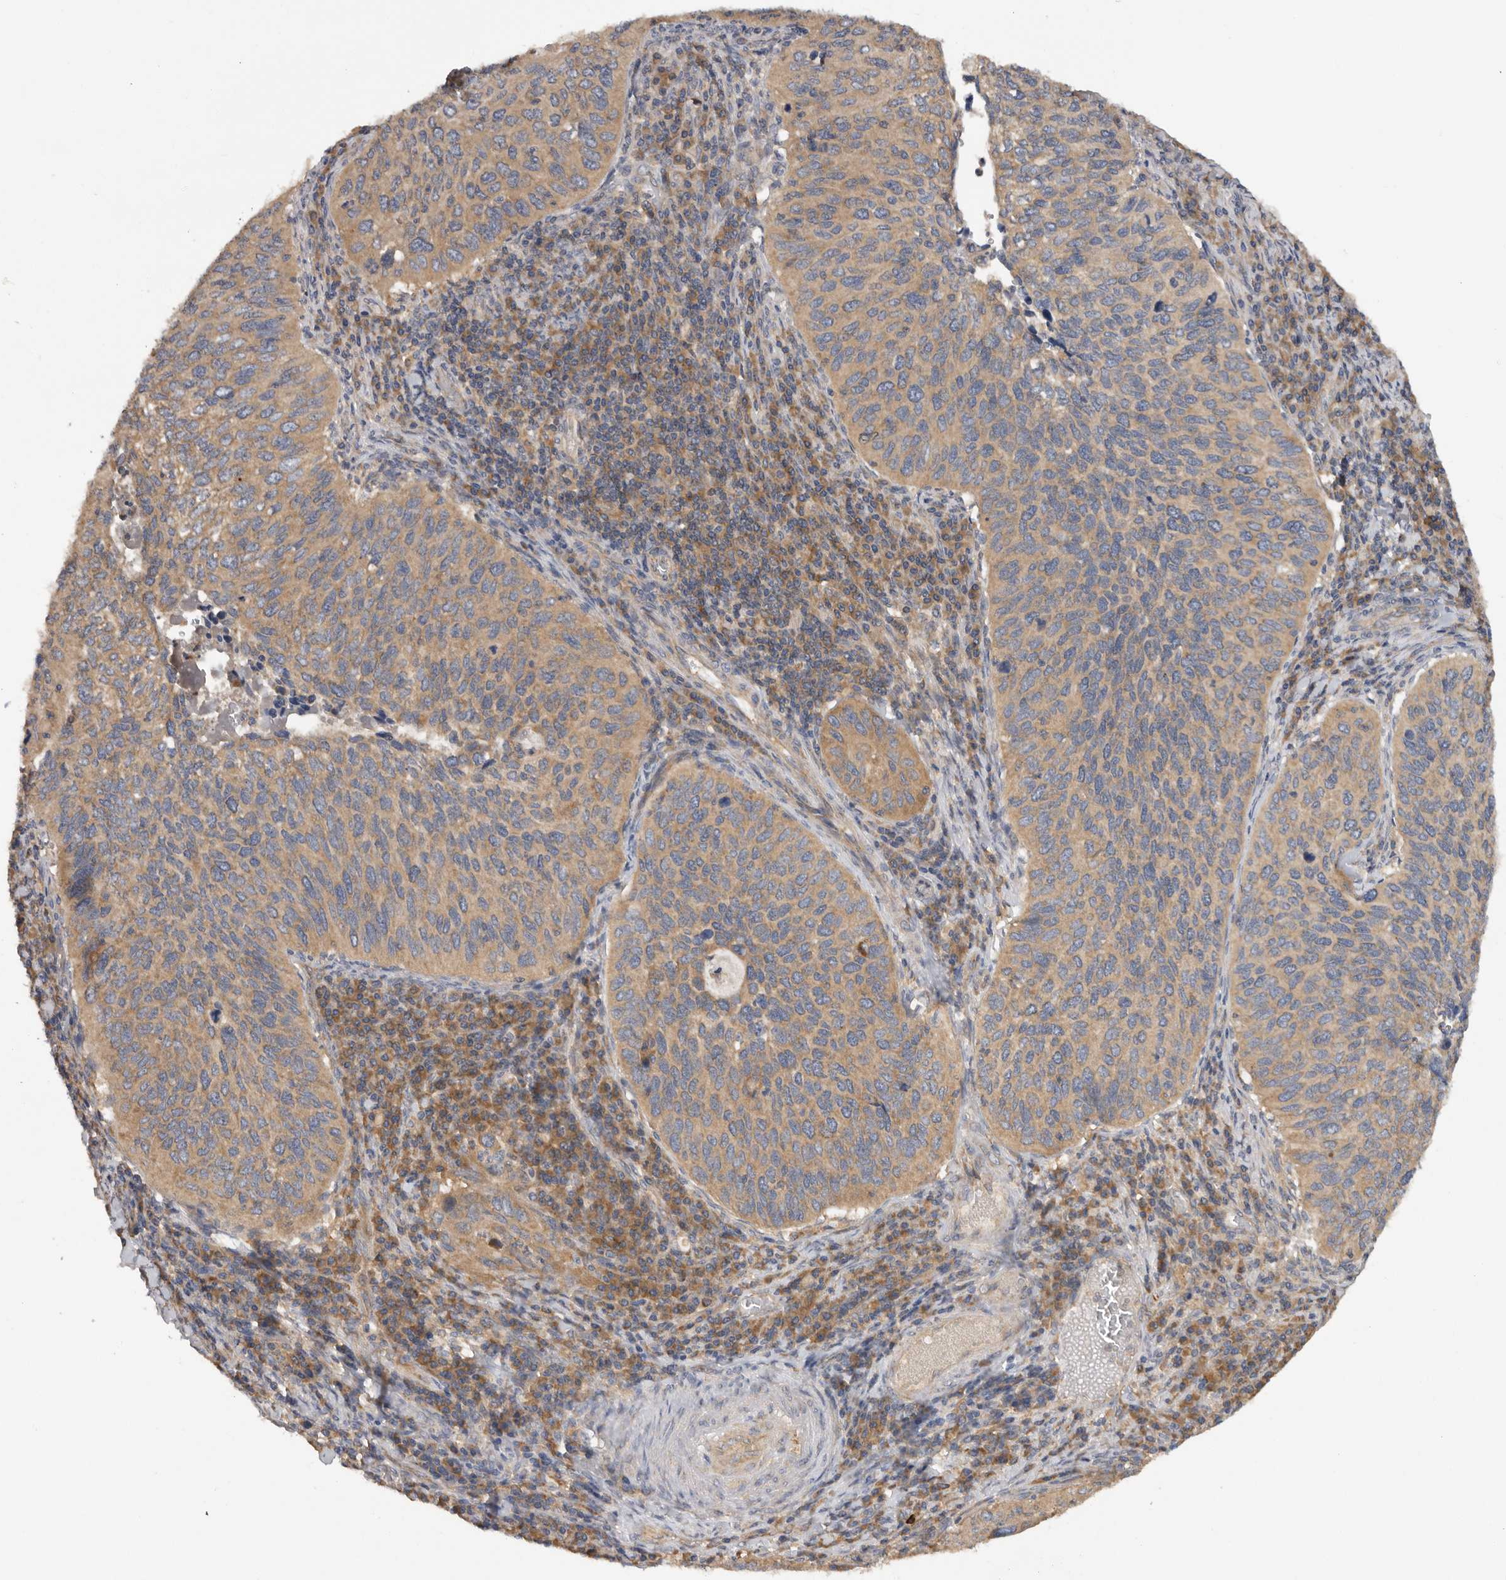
{"staining": {"intensity": "moderate", "quantity": ">75%", "location": "cytoplasmic/membranous"}, "tissue": "cervical cancer", "cell_type": "Tumor cells", "image_type": "cancer", "snomed": [{"axis": "morphology", "description": "Squamous cell carcinoma, NOS"}, {"axis": "topography", "description": "Cervix"}], "caption": "An immunohistochemistry (IHC) image of neoplastic tissue is shown. Protein staining in brown shows moderate cytoplasmic/membranous positivity in cervical squamous cell carcinoma within tumor cells.", "gene": "PPP1R42", "patient": {"sex": "female", "age": 38}}